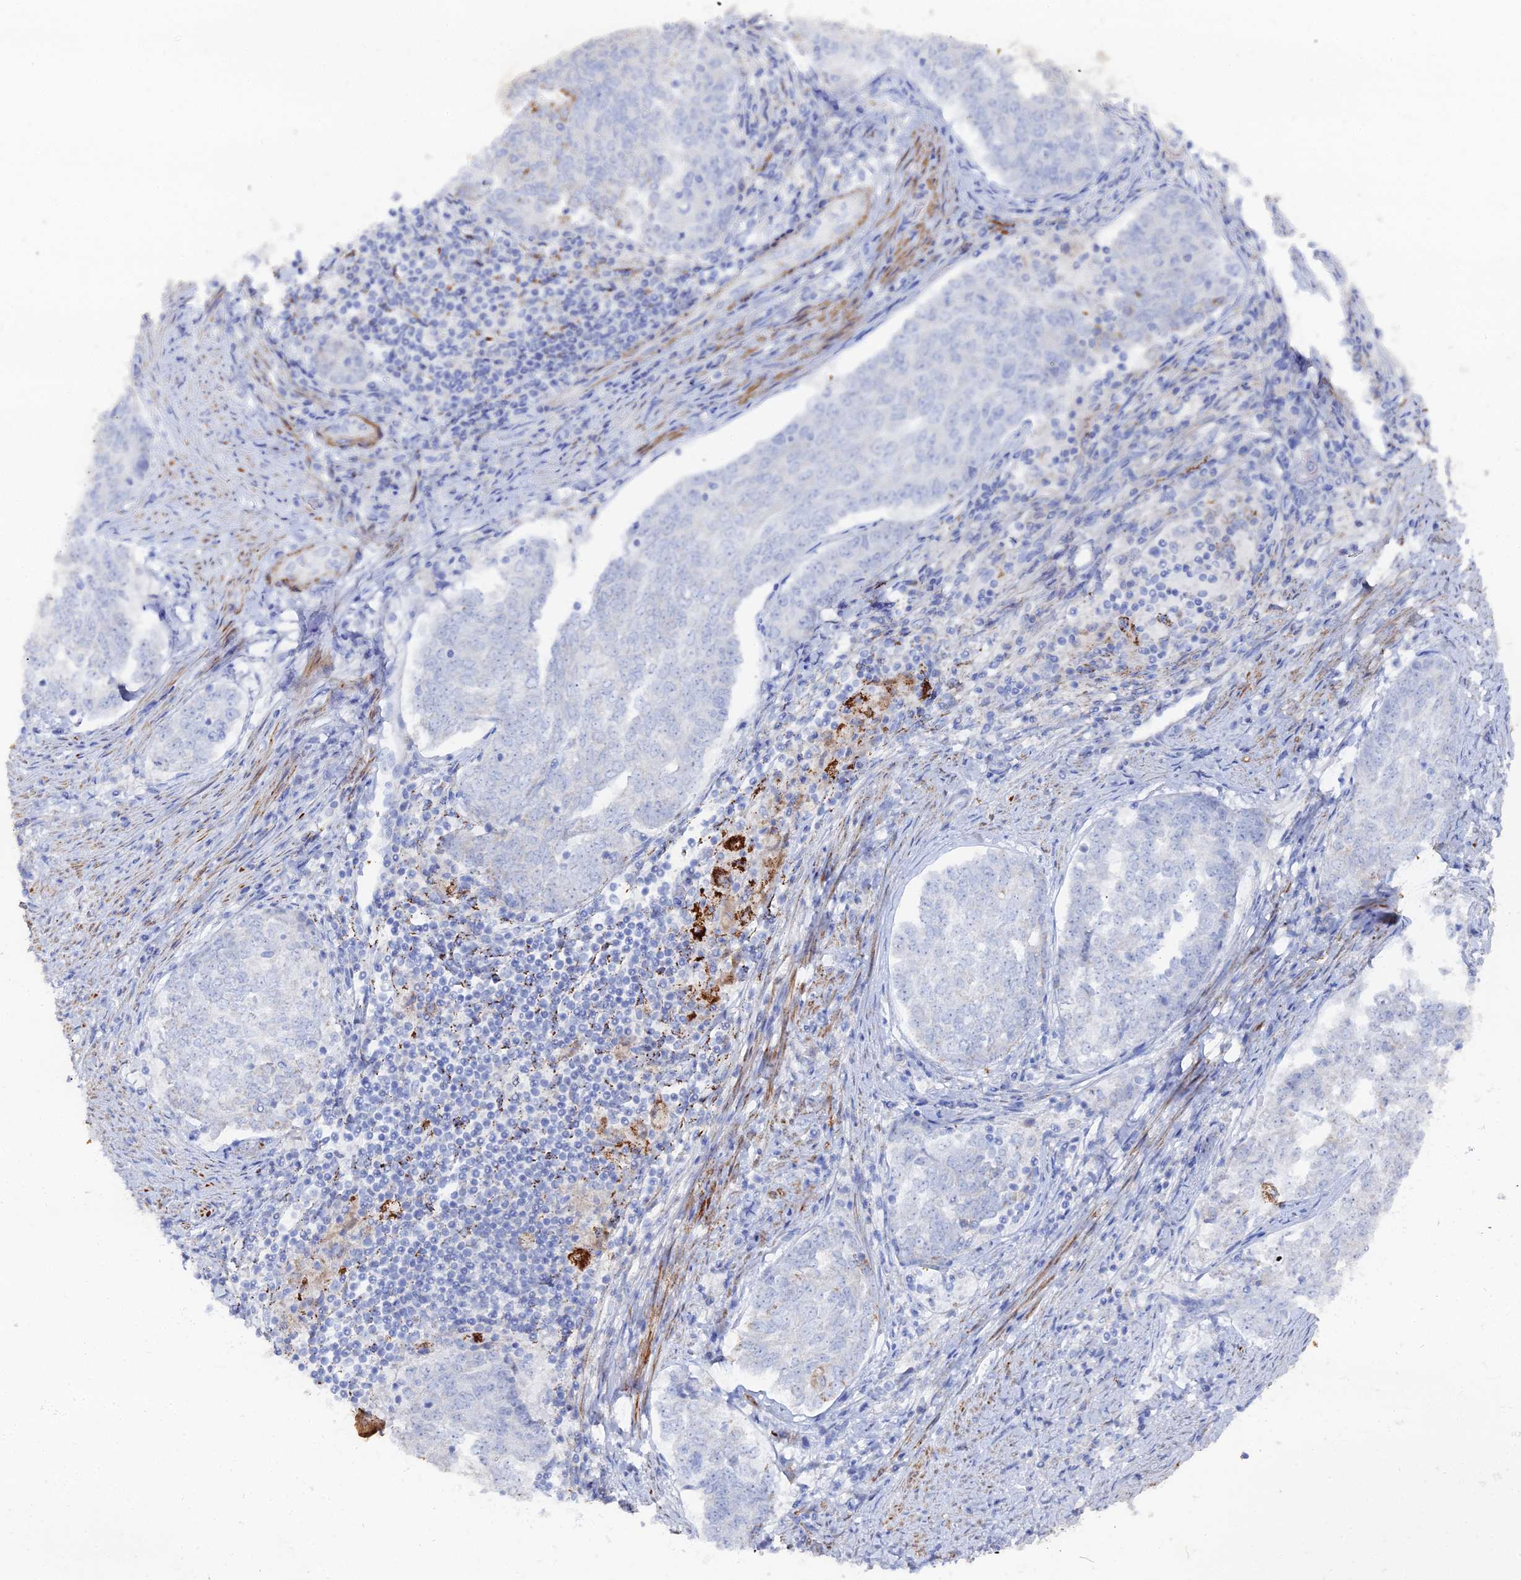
{"staining": {"intensity": "negative", "quantity": "none", "location": "none"}, "tissue": "endometrial cancer", "cell_type": "Tumor cells", "image_type": "cancer", "snomed": [{"axis": "morphology", "description": "Adenocarcinoma, NOS"}, {"axis": "topography", "description": "Endometrium"}], "caption": "Immunohistochemistry (IHC) photomicrograph of neoplastic tissue: human endometrial cancer (adenocarcinoma) stained with DAB demonstrates no significant protein expression in tumor cells.", "gene": "DHX34", "patient": {"sex": "female", "age": 80}}